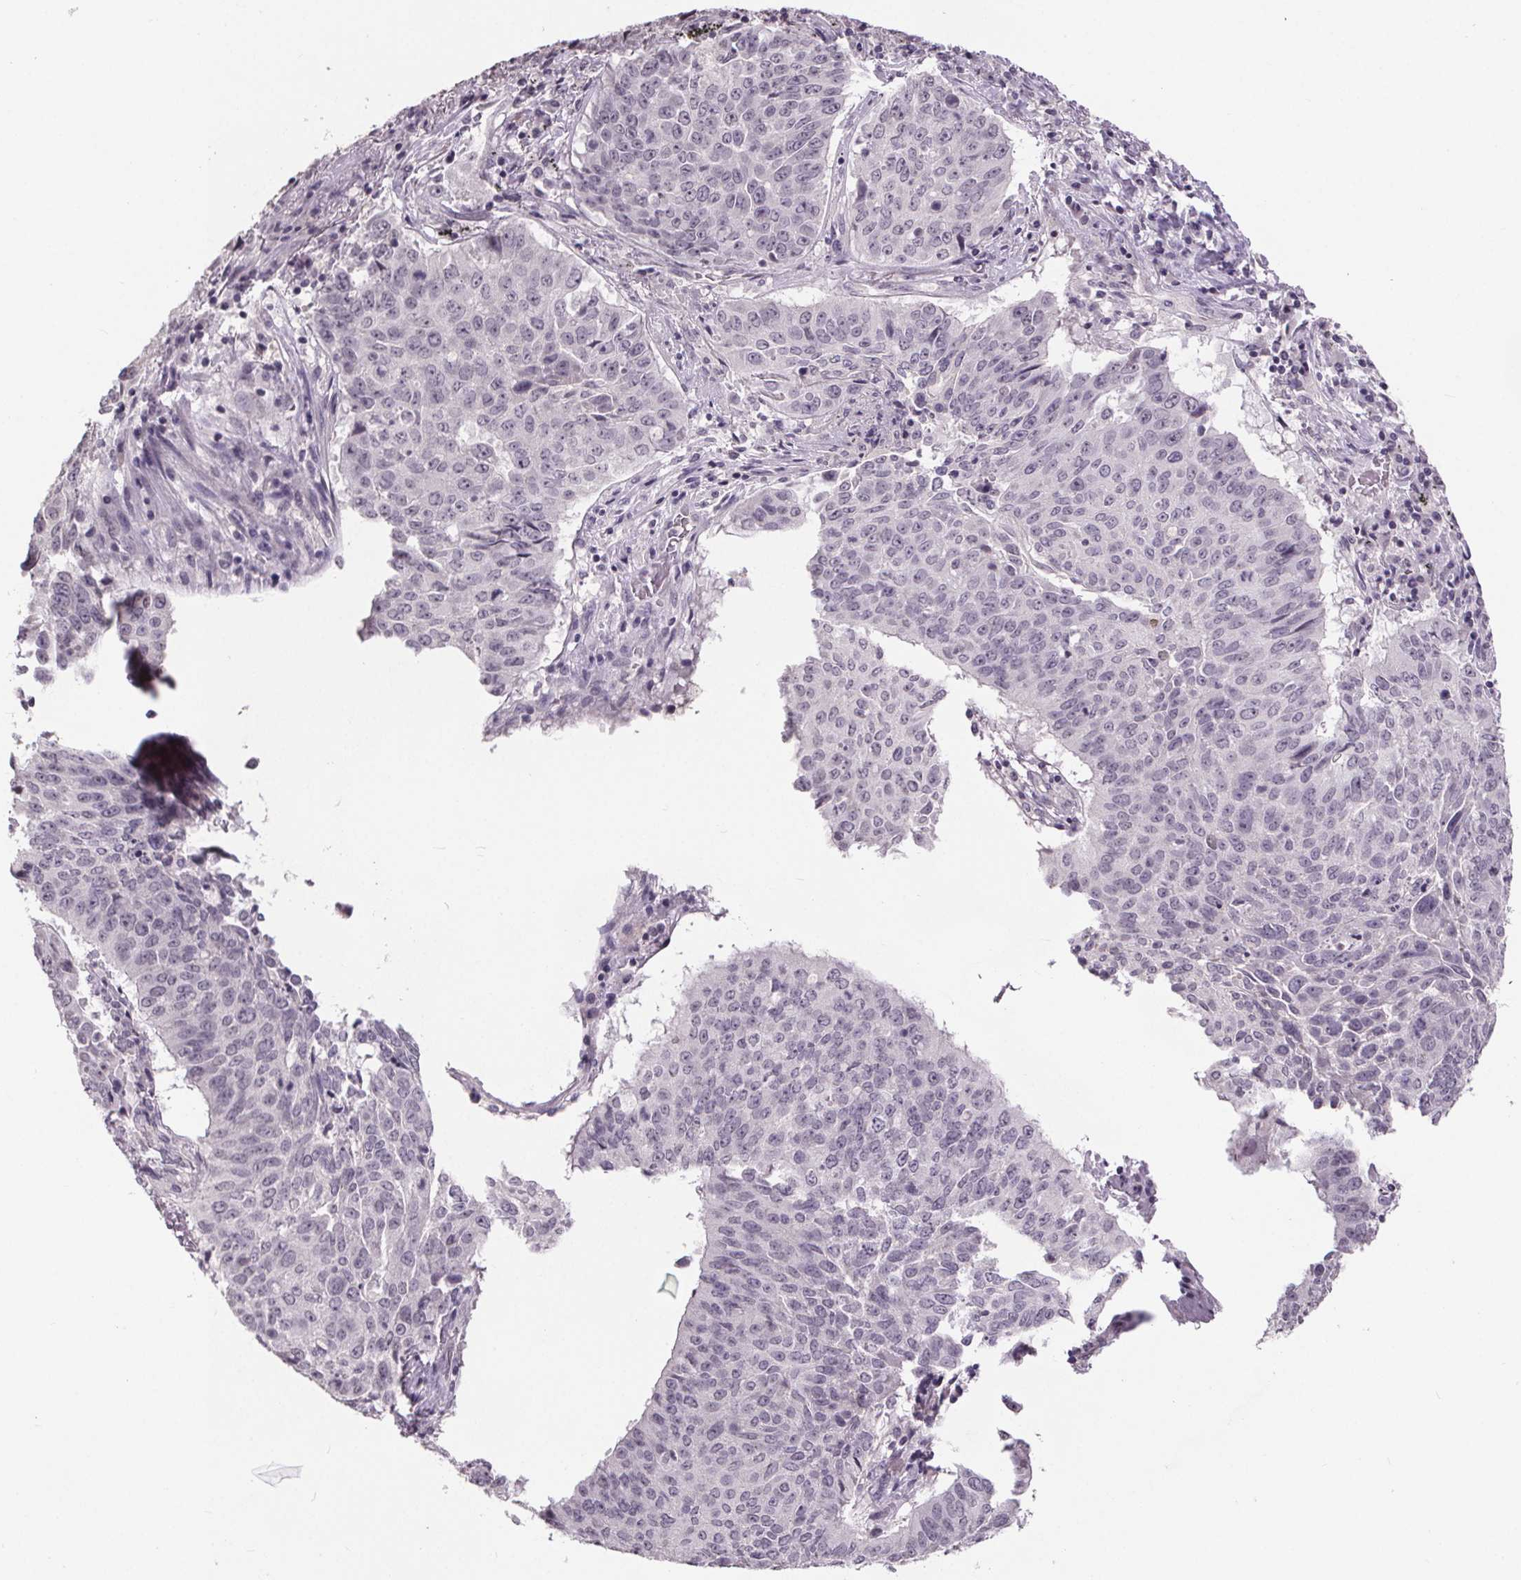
{"staining": {"intensity": "negative", "quantity": "none", "location": "none"}, "tissue": "lung cancer", "cell_type": "Tumor cells", "image_type": "cancer", "snomed": [{"axis": "morphology", "description": "Normal tissue, NOS"}, {"axis": "morphology", "description": "Squamous cell carcinoma, NOS"}, {"axis": "topography", "description": "Bronchus"}, {"axis": "topography", "description": "Lung"}], "caption": "Lung cancer (squamous cell carcinoma) was stained to show a protein in brown. There is no significant expression in tumor cells.", "gene": "NKX6-1", "patient": {"sex": "male", "age": 64}}